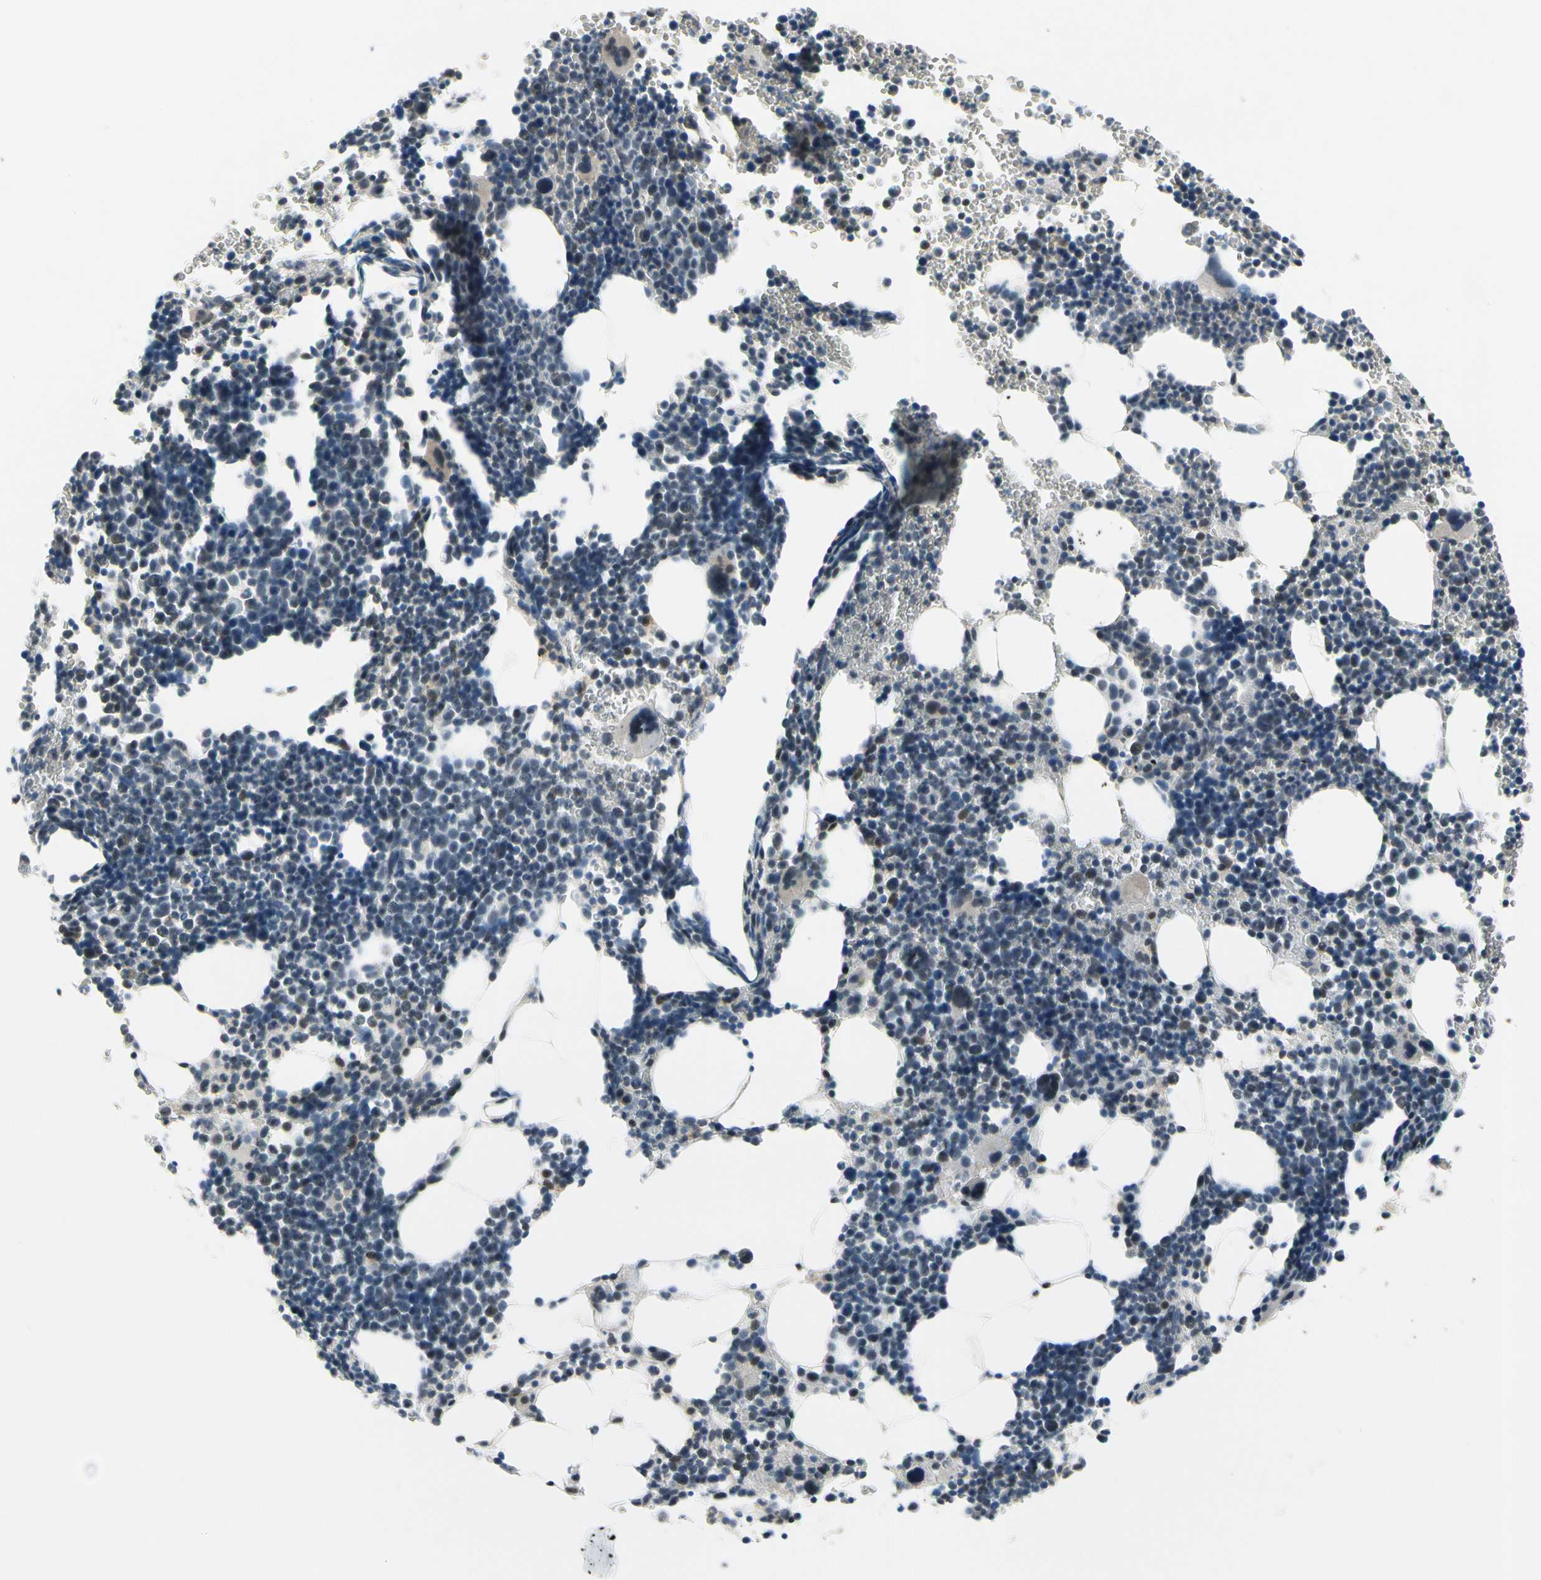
{"staining": {"intensity": "moderate", "quantity": "<25%", "location": "cytoplasmic/membranous,nuclear"}, "tissue": "bone marrow", "cell_type": "Hematopoietic cells", "image_type": "normal", "snomed": [{"axis": "morphology", "description": "Normal tissue, NOS"}, {"axis": "topography", "description": "Bone marrow"}], "caption": "DAB immunohistochemical staining of normal bone marrow shows moderate cytoplasmic/membranous,nuclear protein staining in about <25% of hematopoietic cells.", "gene": "TAF12", "patient": {"sex": "female", "age": 68}}